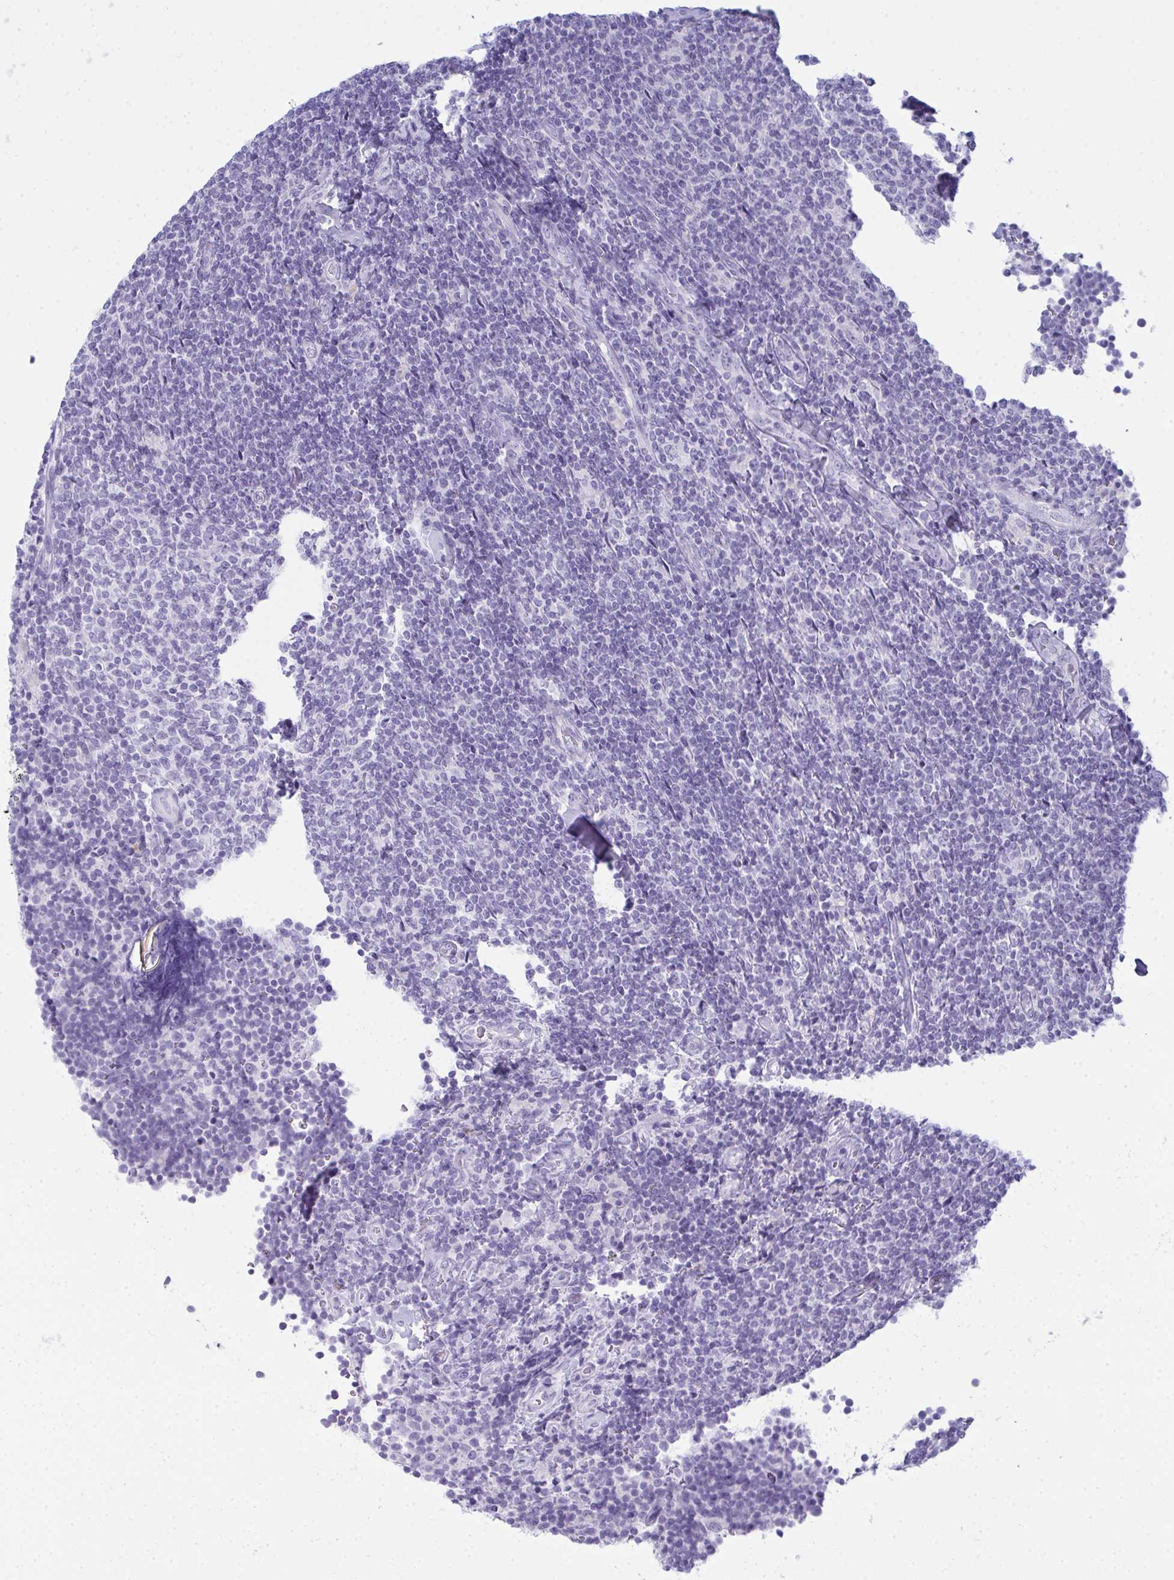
{"staining": {"intensity": "negative", "quantity": "none", "location": "none"}, "tissue": "lymphoma", "cell_type": "Tumor cells", "image_type": "cancer", "snomed": [{"axis": "morphology", "description": "Malignant lymphoma, non-Hodgkin's type, Low grade"}, {"axis": "topography", "description": "Lymph node"}], "caption": "Photomicrograph shows no protein positivity in tumor cells of lymphoma tissue.", "gene": "SERPINB10", "patient": {"sex": "male", "age": 52}}